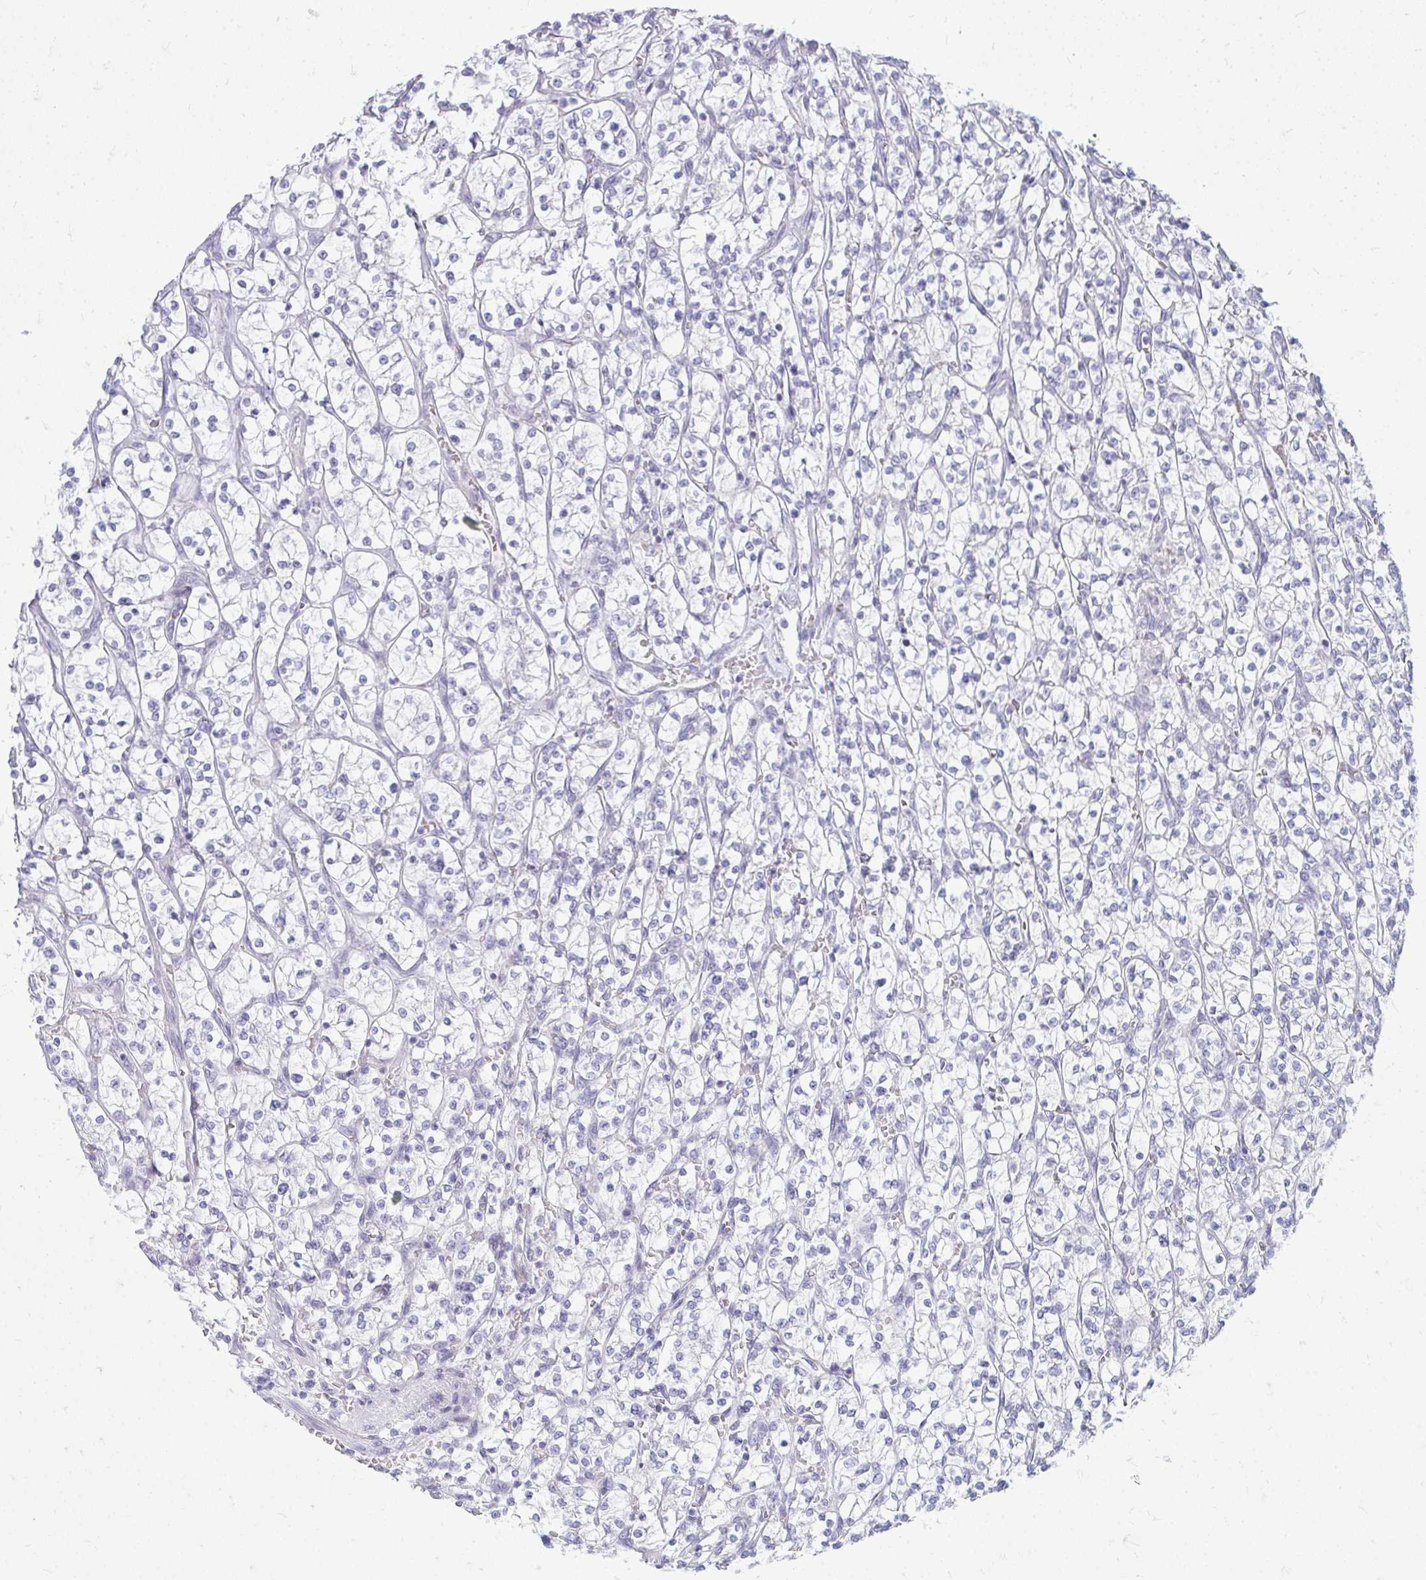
{"staining": {"intensity": "negative", "quantity": "none", "location": "none"}, "tissue": "renal cancer", "cell_type": "Tumor cells", "image_type": "cancer", "snomed": [{"axis": "morphology", "description": "Adenocarcinoma, NOS"}, {"axis": "topography", "description": "Kidney"}], "caption": "This is an immunohistochemistry micrograph of human renal cancer. There is no staining in tumor cells.", "gene": "TSPEAR", "patient": {"sex": "female", "age": 64}}